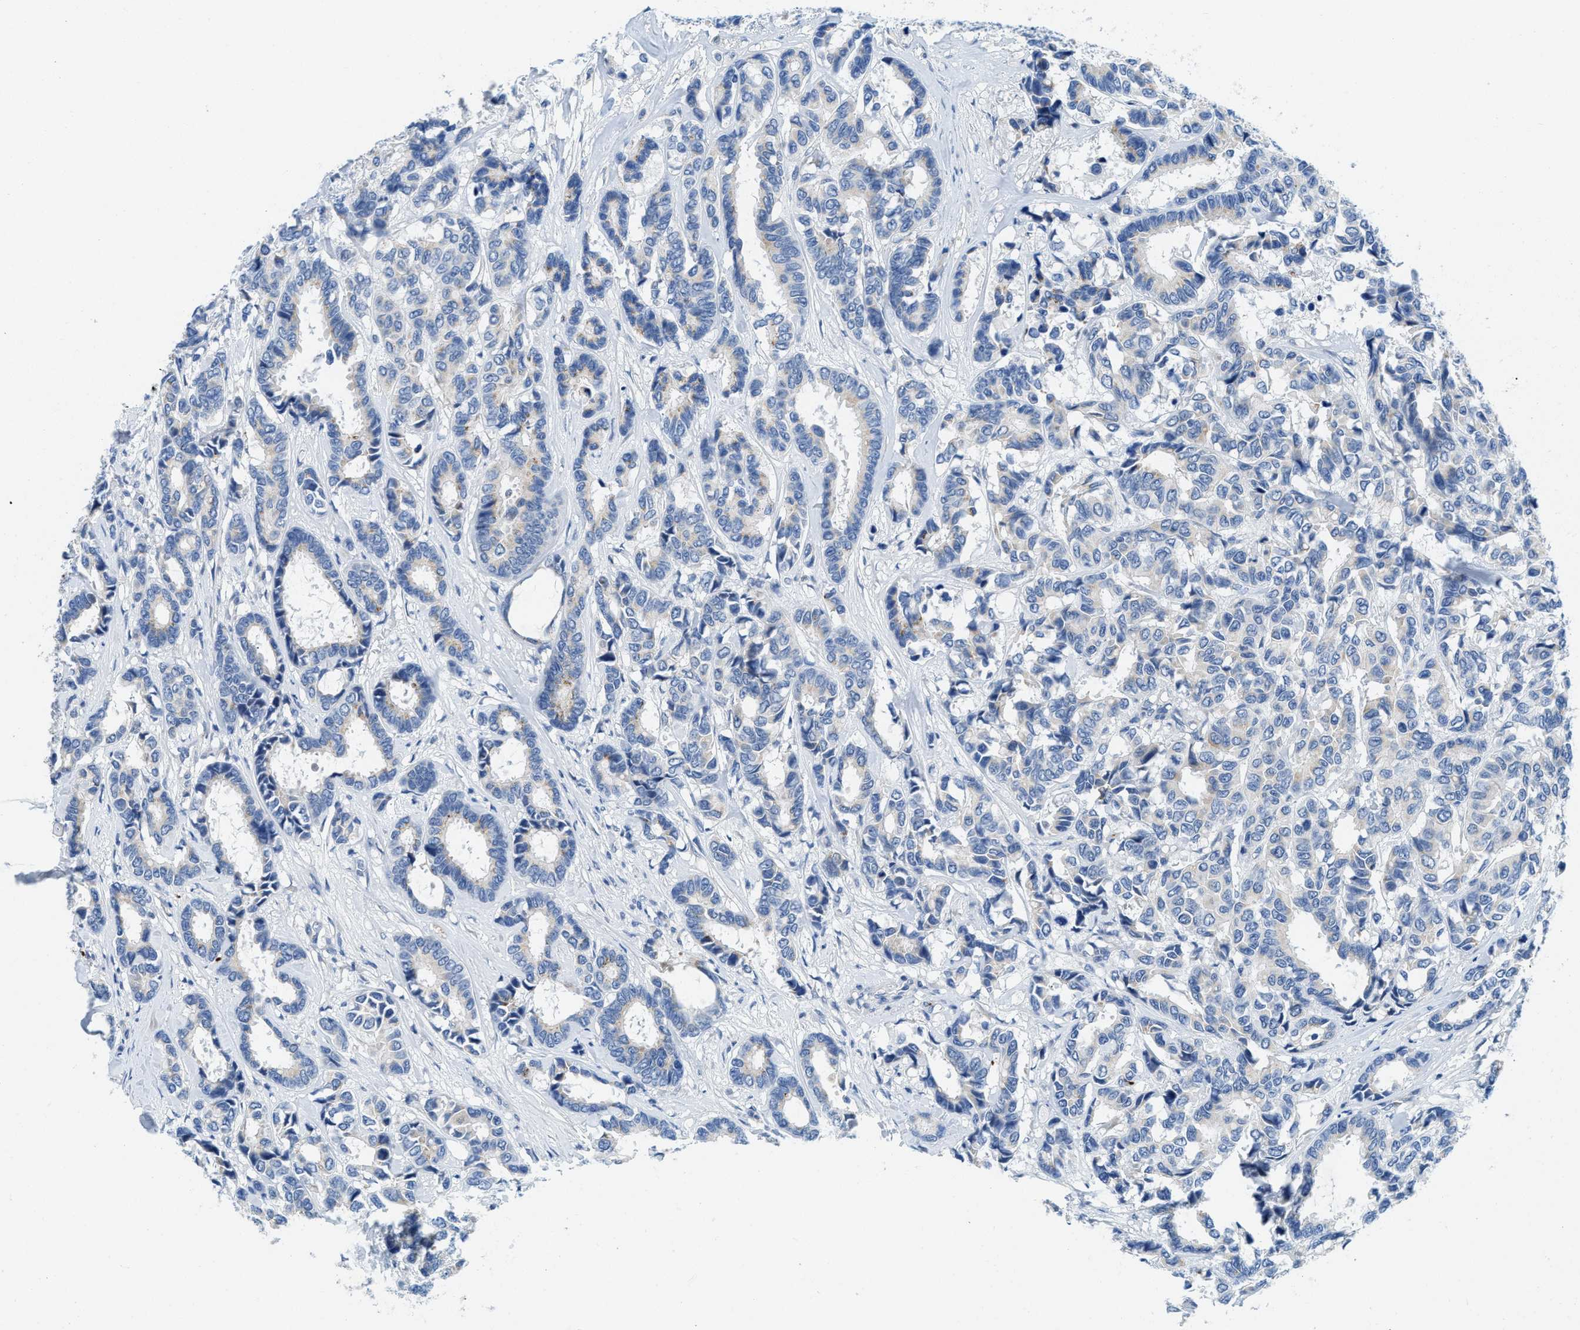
{"staining": {"intensity": "weak", "quantity": "<25%", "location": "cytoplasmic/membranous"}, "tissue": "breast cancer", "cell_type": "Tumor cells", "image_type": "cancer", "snomed": [{"axis": "morphology", "description": "Duct carcinoma"}, {"axis": "topography", "description": "Breast"}], "caption": "DAB immunohistochemical staining of infiltrating ductal carcinoma (breast) reveals no significant positivity in tumor cells.", "gene": "TSPAN3", "patient": {"sex": "female", "age": 87}}